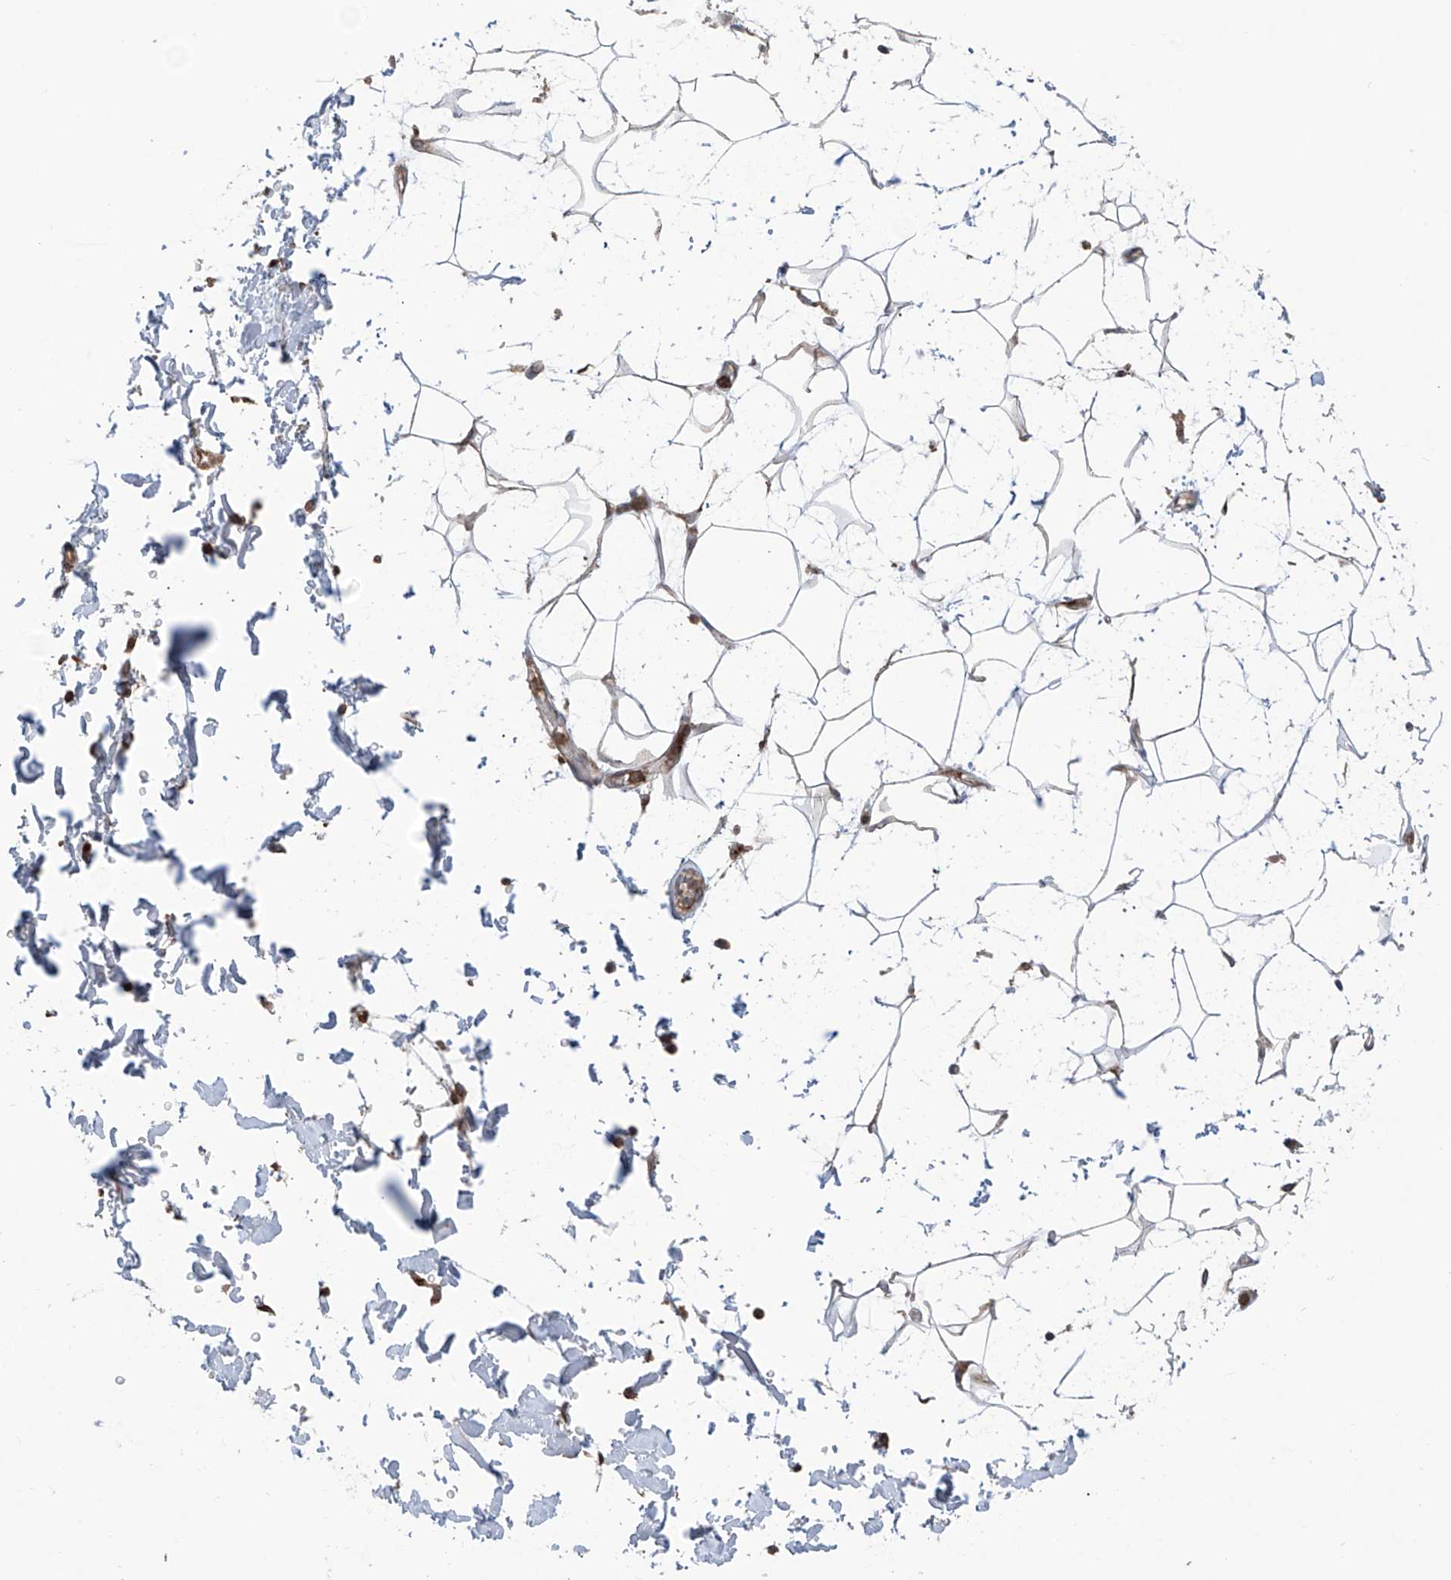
{"staining": {"intensity": "moderate", "quantity": ">75%", "location": "cytoplasmic/membranous"}, "tissue": "adipose tissue", "cell_type": "Adipocytes", "image_type": "normal", "snomed": [{"axis": "morphology", "description": "Normal tissue, NOS"}, {"axis": "topography", "description": "Soft tissue"}], "caption": "The histopathology image demonstrates immunohistochemical staining of normal adipose tissue. There is moderate cytoplasmic/membranous expression is appreciated in approximately >75% of adipocytes.", "gene": "SAMD3", "patient": {"sex": "male", "age": 72}}